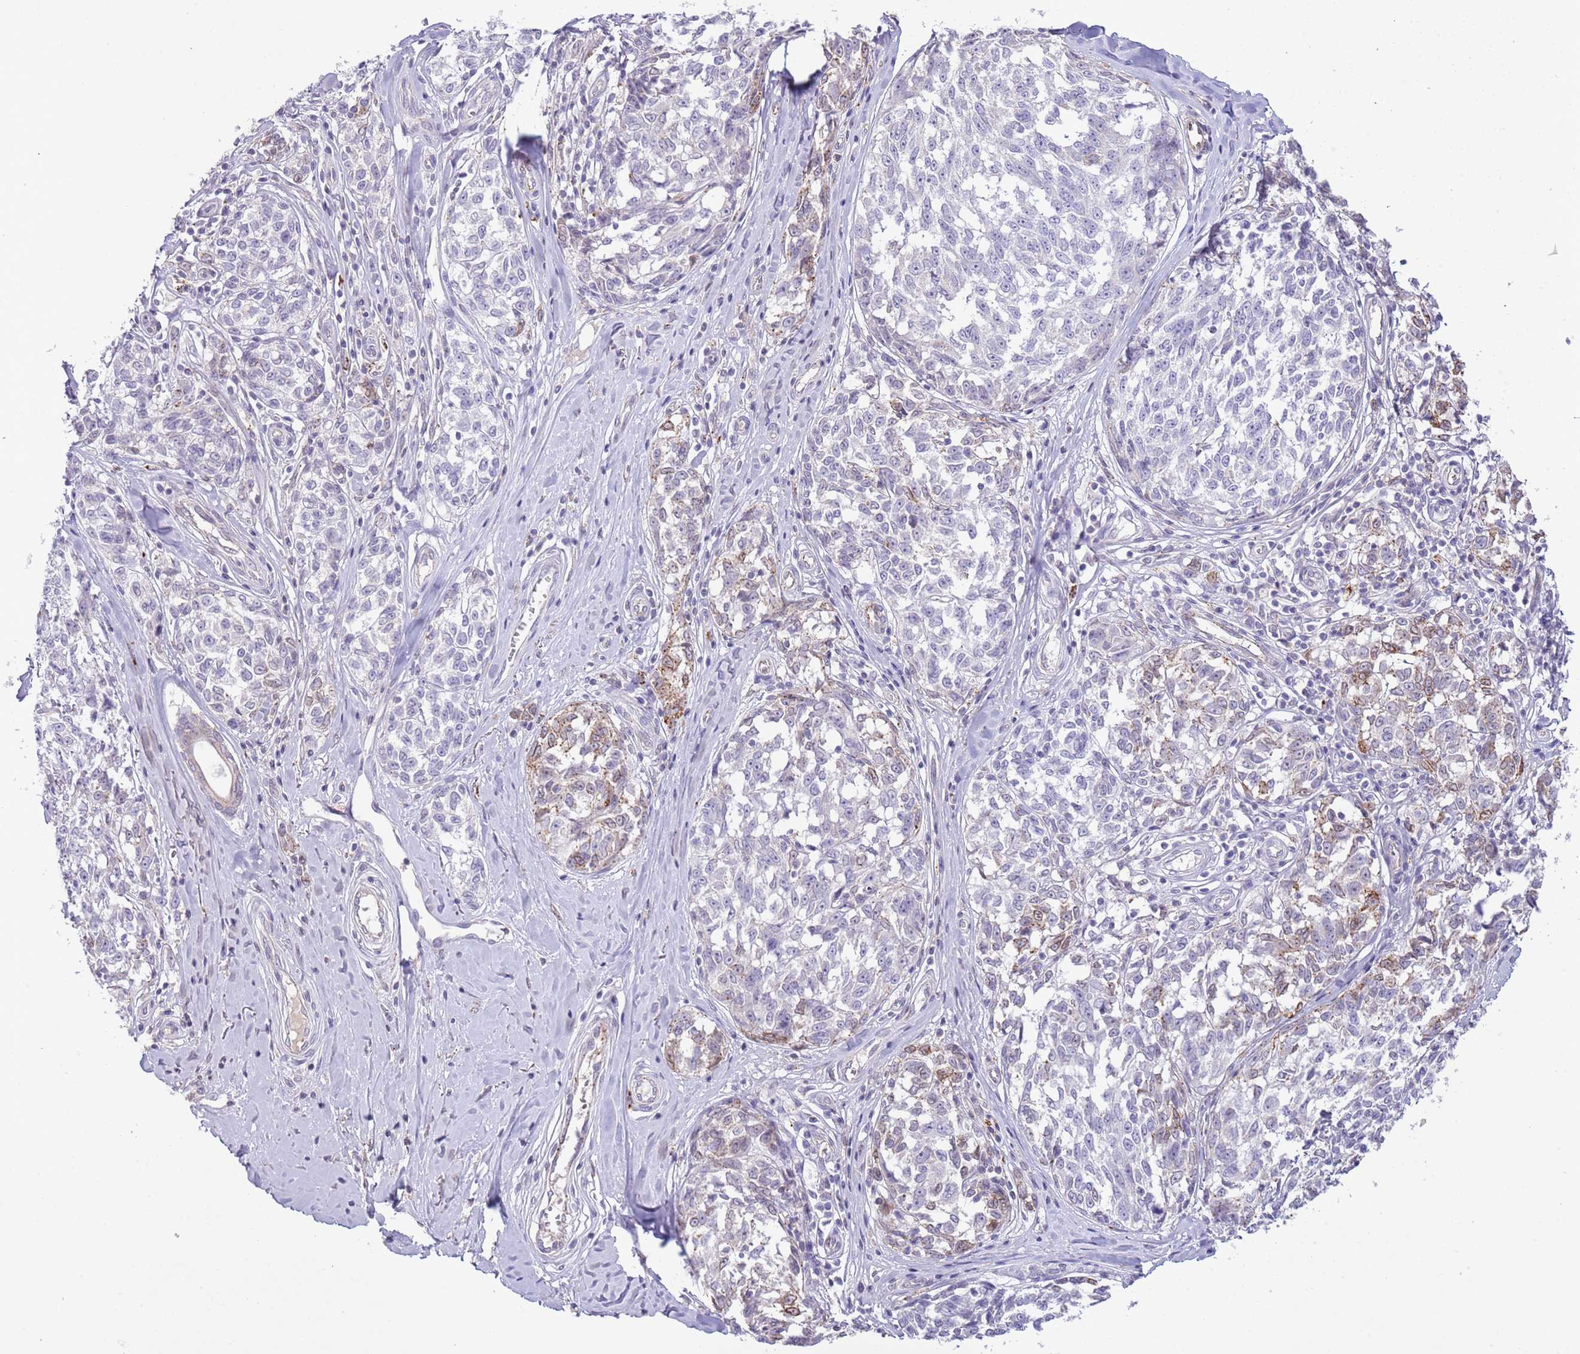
{"staining": {"intensity": "moderate", "quantity": "<25%", "location": "cytoplasmic/membranous"}, "tissue": "melanoma", "cell_type": "Tumor cells", "image_type": "cancer", "snomed": [{"axis": "morphology", "description": "Normal tissue, NOS"}, {"axis": "morphology", "description": "Malignant melanoma, NOS"}, {"axis": "topography", "description": "Skin"}], "caption": "Immunohistochemical staining of human melanoma demonstrates low levels of moderate cytoplasmic/membranous expression in approximately <25% of tumor cells.", "gene": "ABHD17A", "patient": {"sex": "female", "age": 64}}